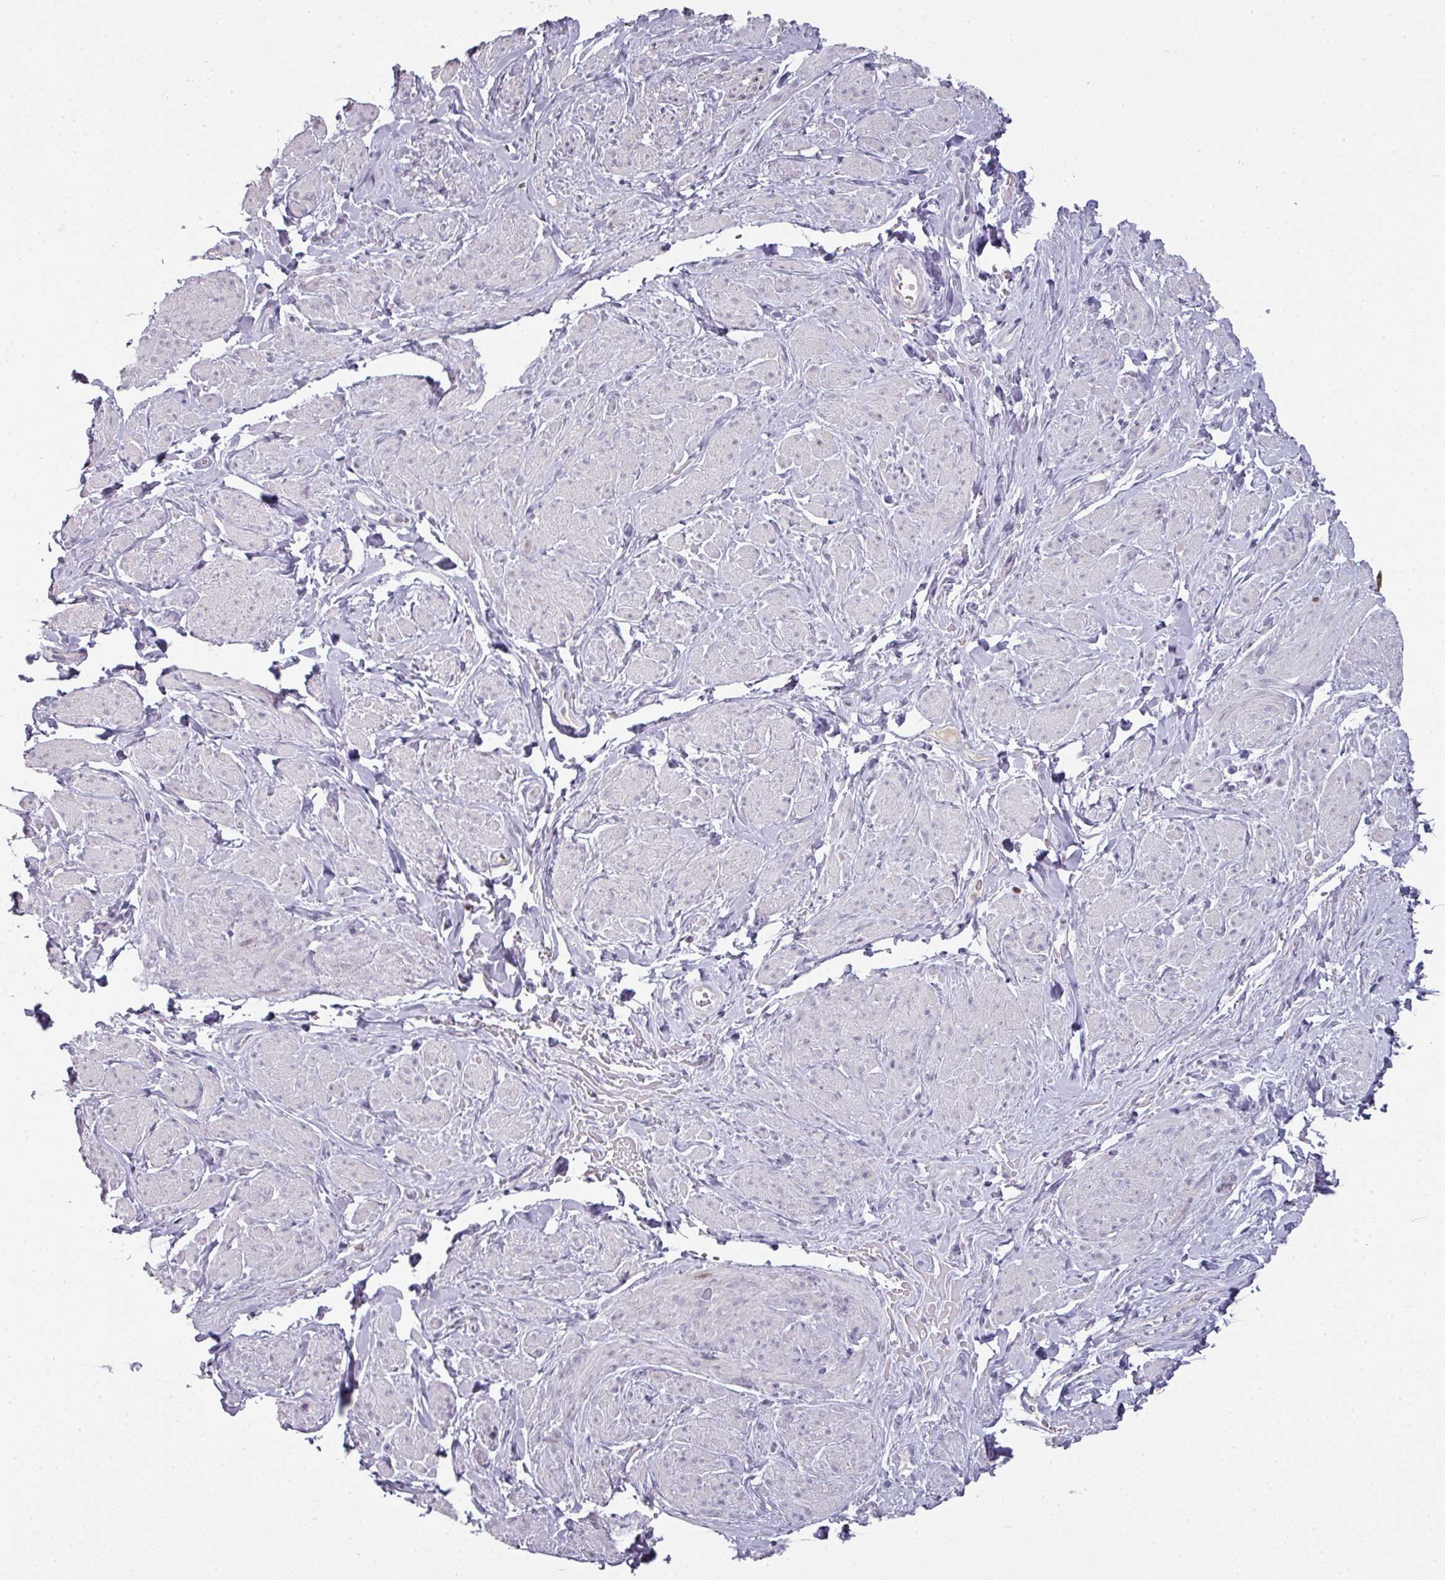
{"staining": {"intensity": "negative", "quantity": "none", "location": "none"}, "tissue": "smooth muscle", "cell_type": "Smooth muscle cells", "image_type": "normal", "snomed": [{"axis": "morphology", "description": "Normal tissue, NOS"}, {"axis": "topography", "description": "Smooth muscle"}, {"axis": "topography", "description": "Peripheral nerve tissue"}], "caption": "A high-resolution photomicrograph shows immunohistochemistry (IHC) staining of benign smooth muscle, which reveals no significant positivity in smooth muscle cells.", "gene": "GTF2H3", "patient": {"sex": "male", "age": 69}}